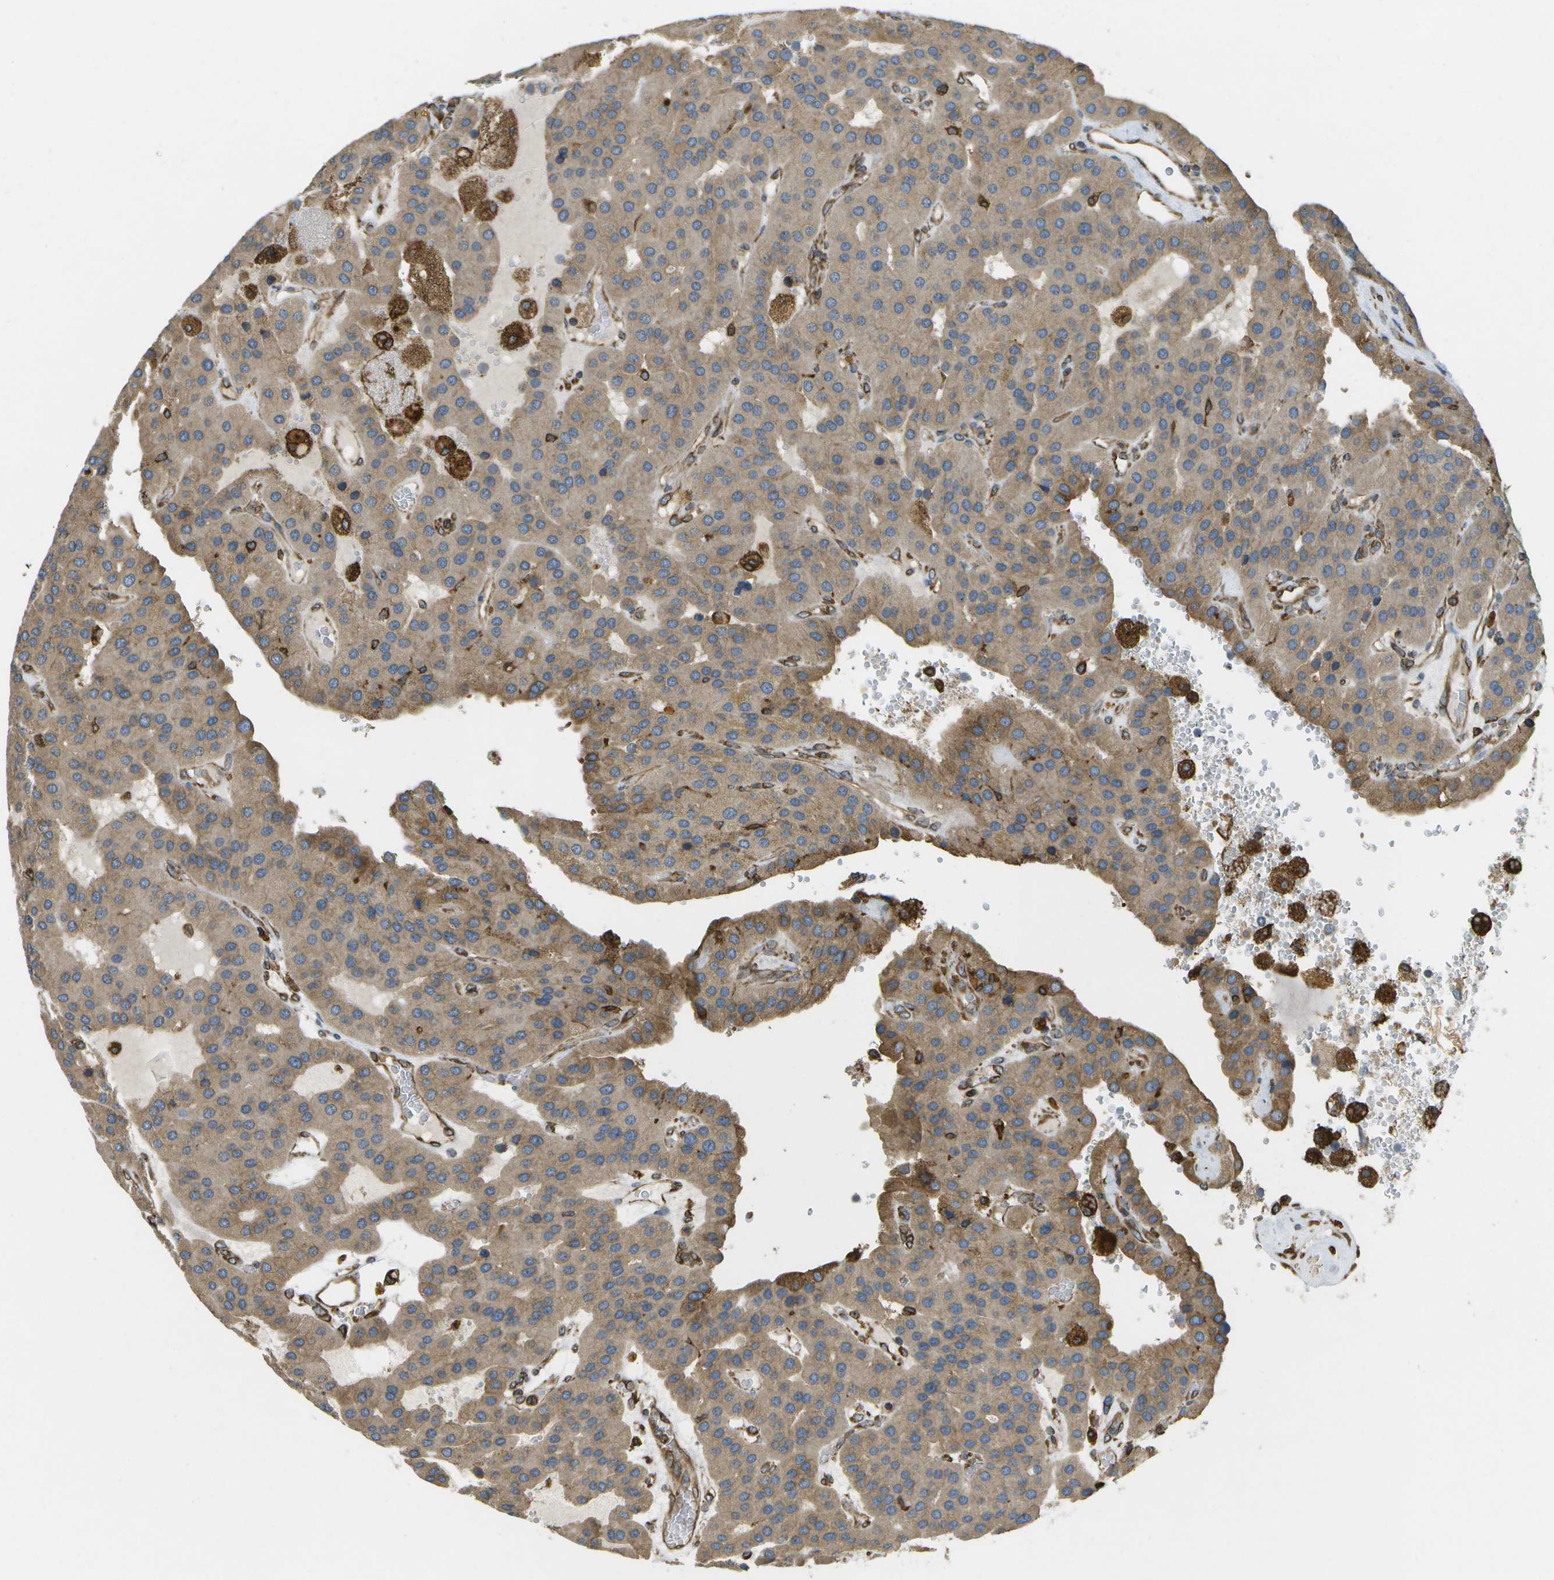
{"staining": {"intensity": "weak", "quantity": ">75%", "location": "cytoplasmic/membranous"}, "tissue": "parathyroid gland", "cell_type": "Glandular cells", "image_type": "normal", "snomed": [{"axis": "morphology", "description": "Normal tissue, NOS"}, {"axis": "morphology", "description": "Adenoma, NOS"}, {"axis": "topography", "description": "Parathyroid gland"}], "caption": "The image shows staining of unremarkable parathyroid gland, revealing weak cytoplasmic/membranous protein positivity (brown color) within glandular cells. (brown staining indicates protein expression, while blue staining denotes nuclei).", "gene": "PDIA4", "patient": {"sex": "female", "age": 86}}